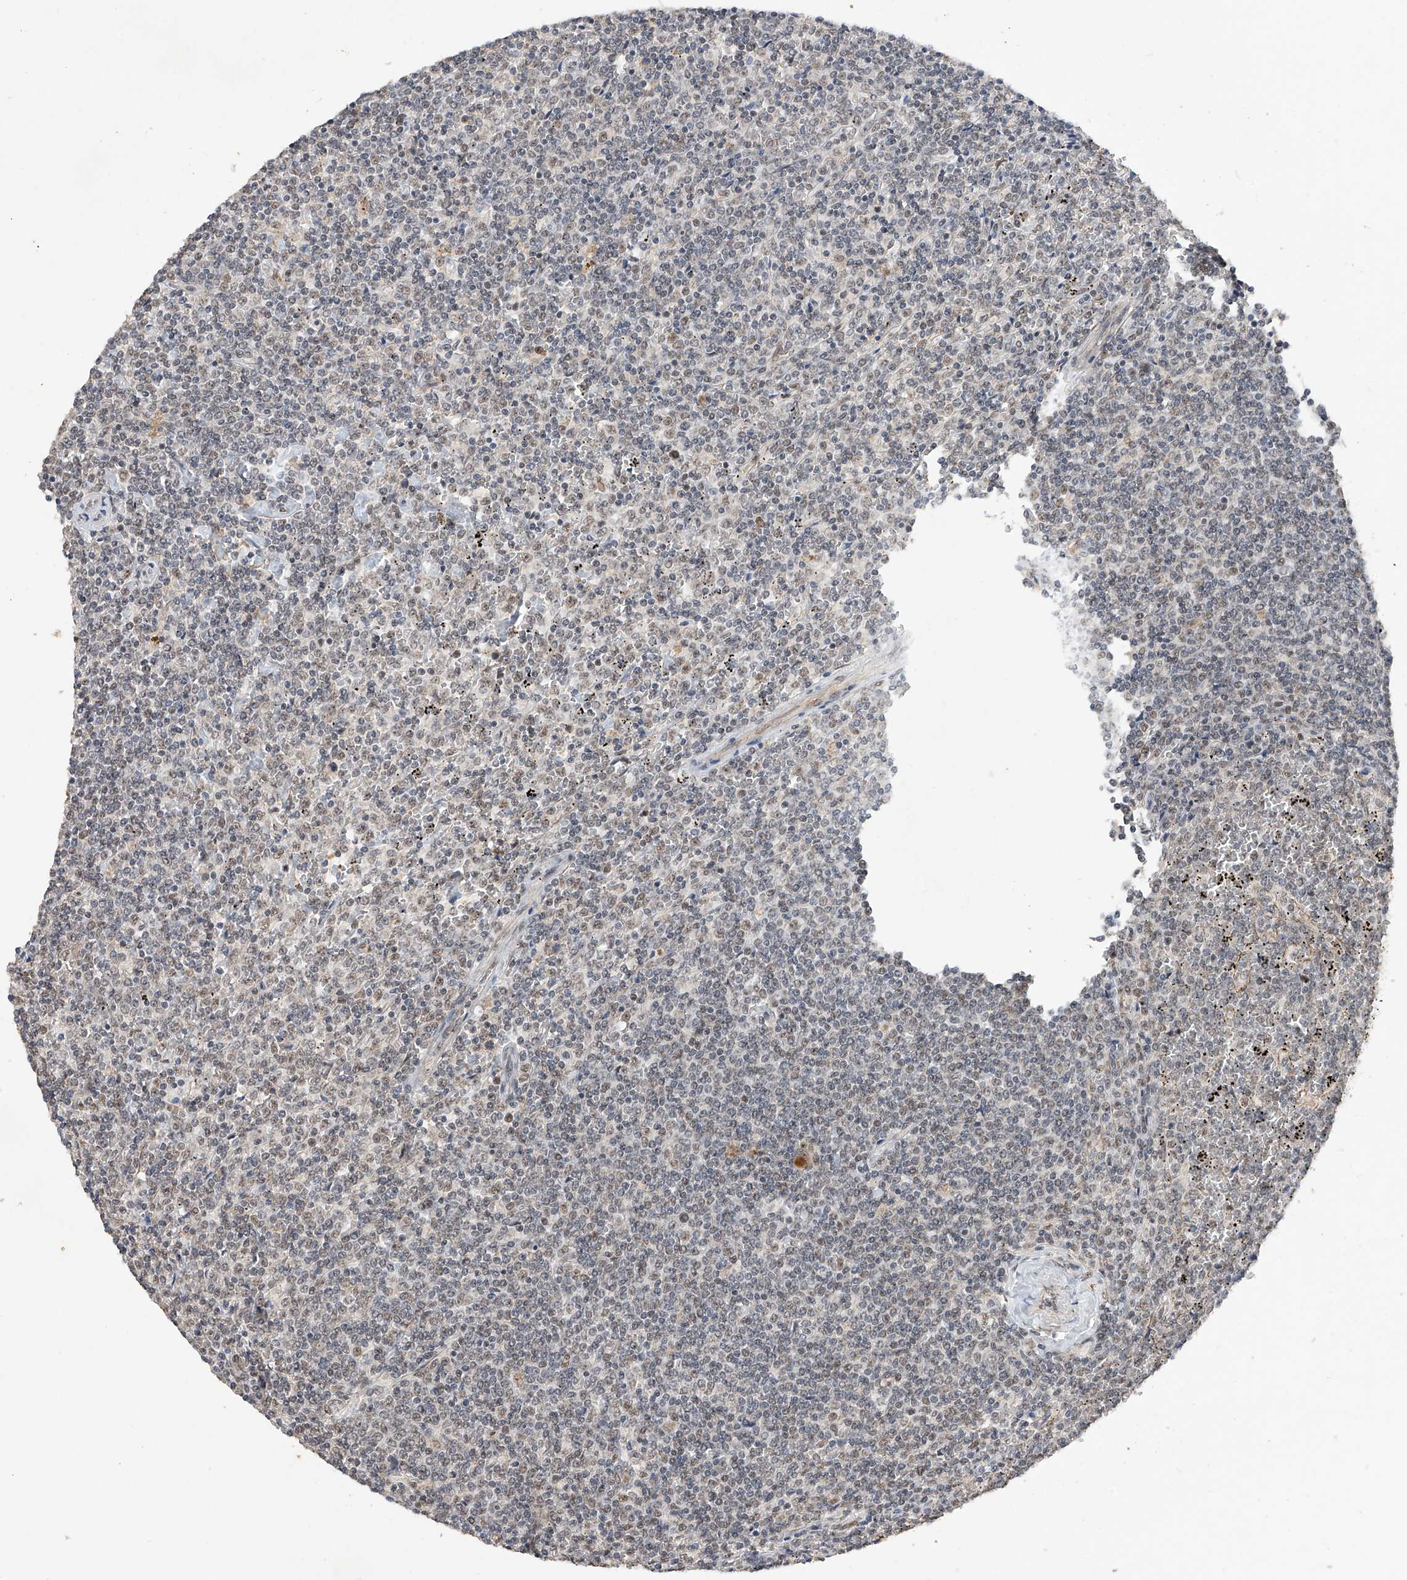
{"staining": {"intensity": "negative", "quantity": "none", "location": "none"}, "tissue": "lymphoma", "cell_type": "Tumor cells", "image_type": "cancer", "snomed": [{"axis": "morphology", "description": "Malignant lymphoma, non-Hodgkin's type, Low grade"}, {"axis": "topography", "description": "Spleen"}], "caption": "Immunohistochemical staining of human lymphoma displays no significant expression in tumor cells. (Stains: DAB (3,3'-diaminobenzidine) immunohistochemistry (IHC) with hematoxylin counter stain, Microscopy: brightfield microscopy at high magnification).", "gene": "NFATC4", "patient": {"sex": "female", "age": 19}}